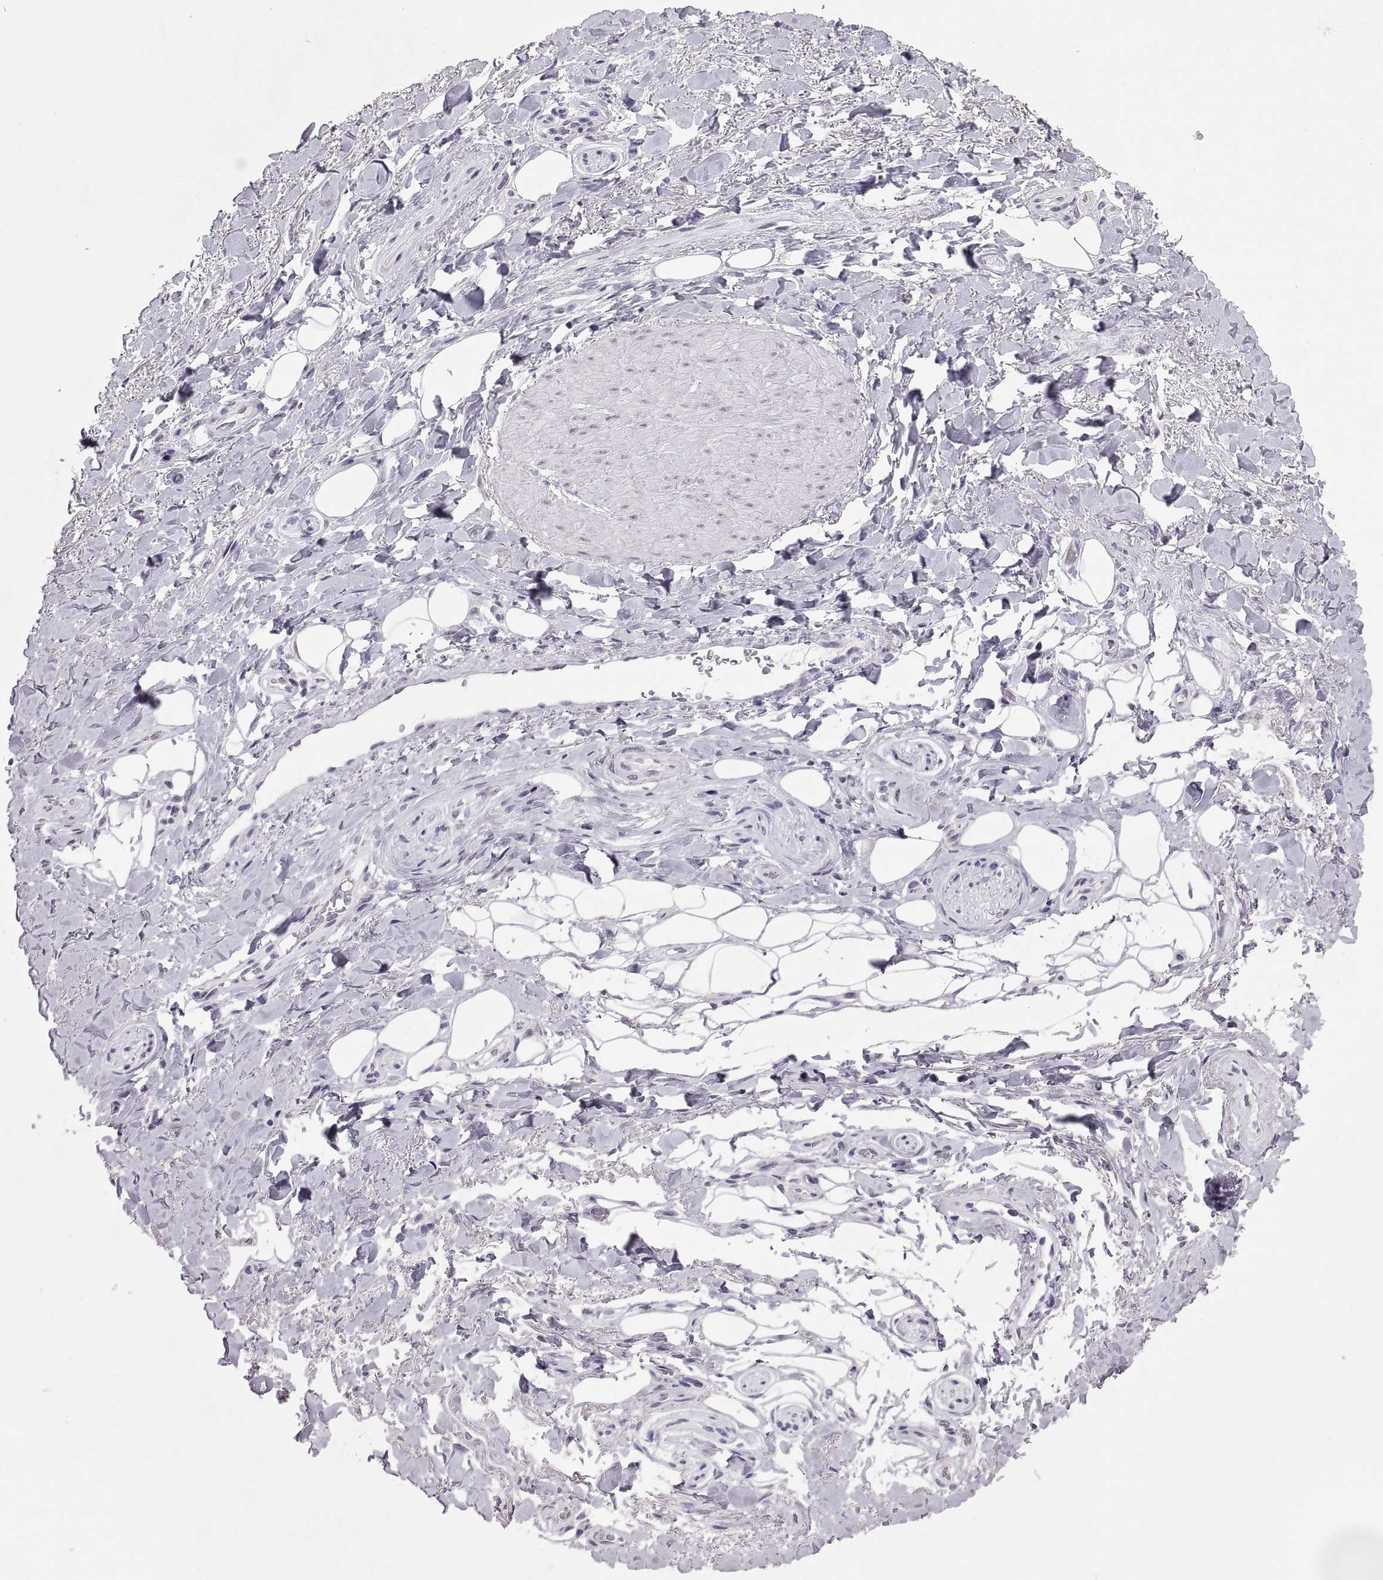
{"staining": {"intensity": "negative", "quantity": "none", "location": "none"}, "tissue": "adipose tissue", "cell_type": "Adipocytes", "image_type": "normal", "snomed": [{"axis": "morphology", "description": "Normal tissue, NOS"}, {"axis": "topography", "description": "Anal"}, {"axis": "topography", "description": "Peripheral nerve tissue"}], "caption": "The immunohistochemistry (IHC) micrograph has no significant staining in adipocytes of adipose tissue. Brightfield microscopy of immunohistochemistry (IHC) stained with DAB (3,3'-diaminobenzidine) (brown) and hematoxylin (blue), captured at high magnification.", "gene": "CARTPT", "patient": {"sex": "male", "age": 53}}